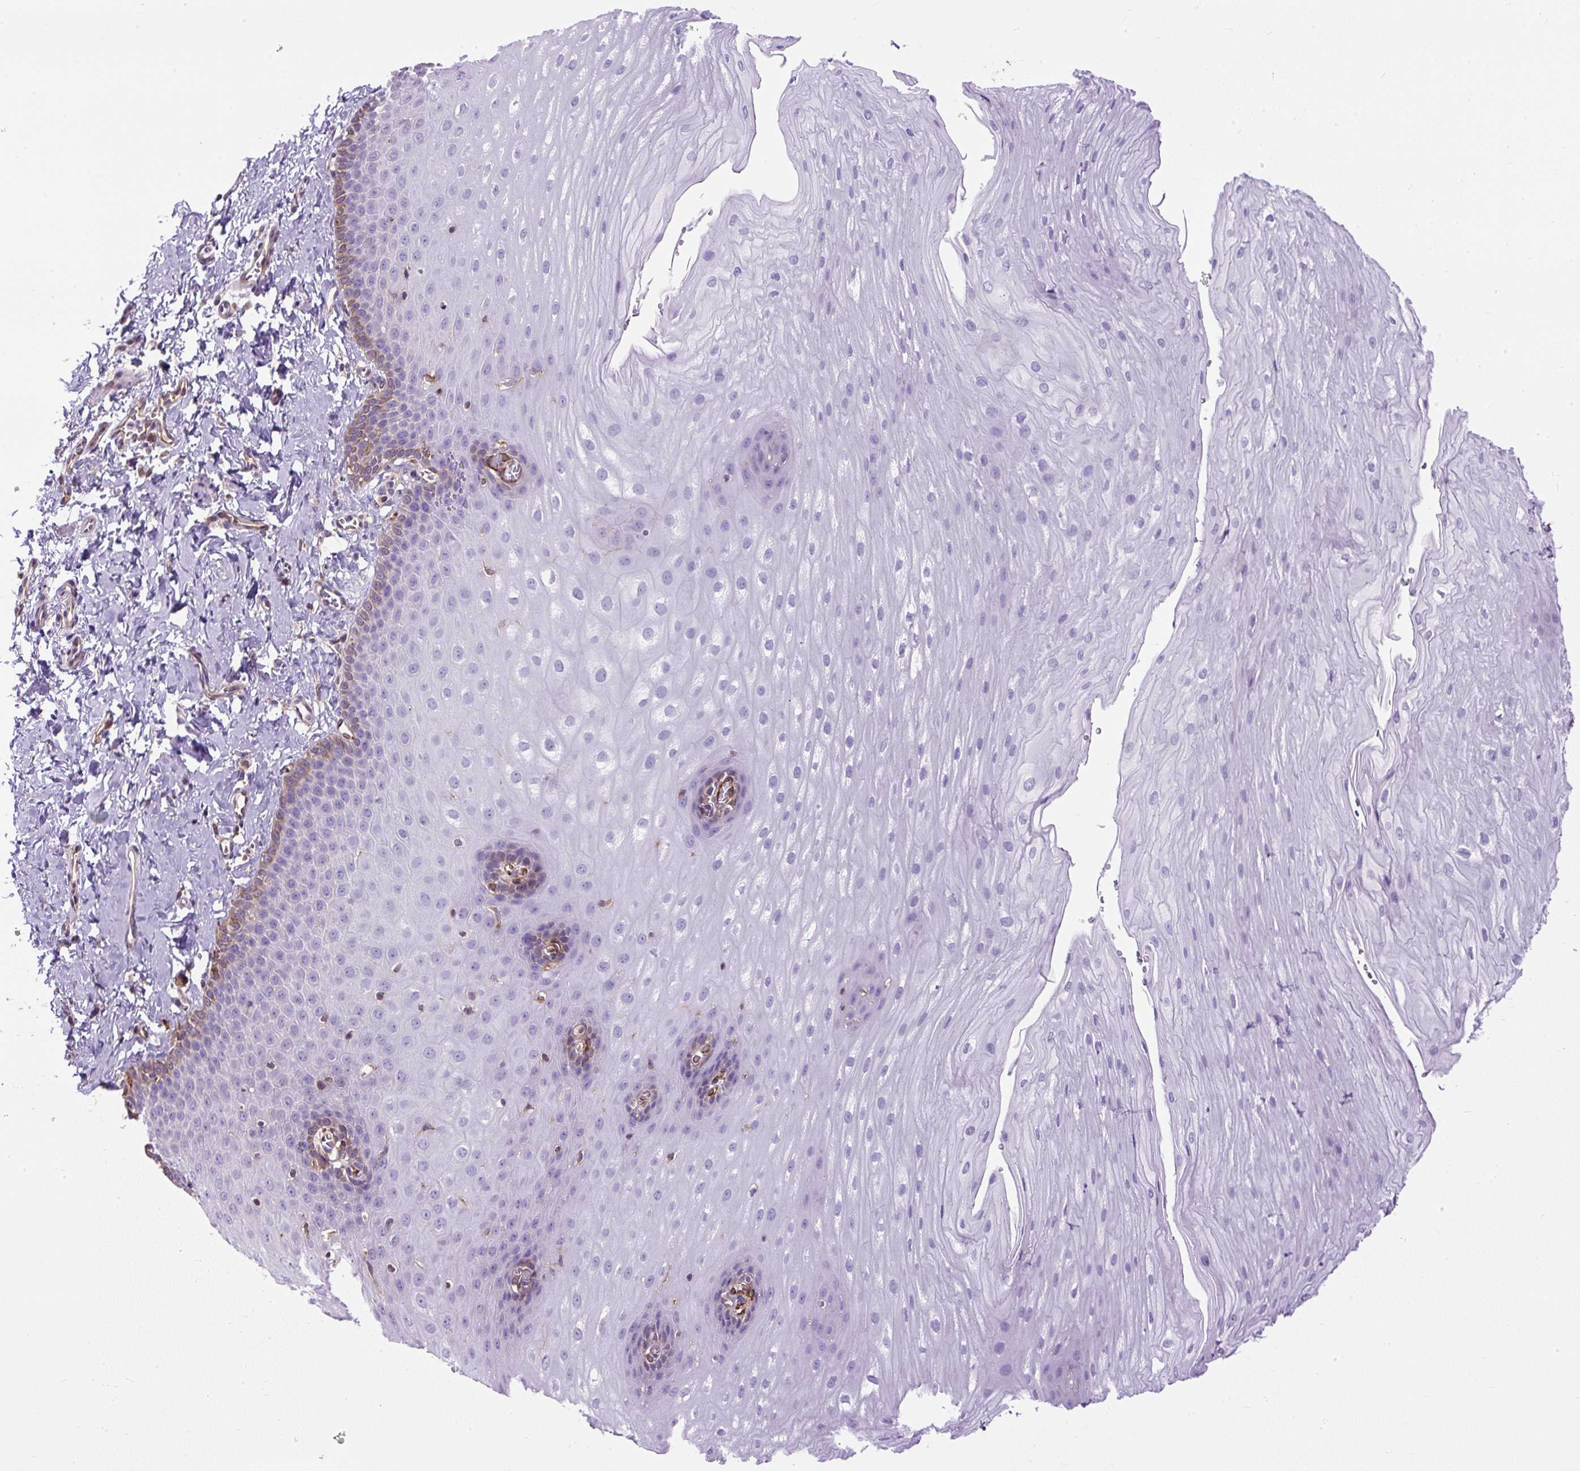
{"staining": {"intensity": "moderate", "quantity": "<25%", "location": "cytoplasmic/membranous"}, "tissue": "esophagus", "cell_type": "Squamous epithelial cells", "image_type": "normal", "snomed": [{"axis": "morphology", "description": "Normal tissue, NOS"}, {"axis": "topography", "description": "Esophagus"}], "caption": "Protein expression analysis of benign esophagus displays moderate cytoplasmic/membranous positivity in approximately <25% of squamous epithelial cells. The protein is stained brown, and the nuclei are stained in blue (DAB (3,3'-diaminobenzidine) IHC with brightfield microscopy, high magnification).", "gene": "MAP1S", "patient": {"sex": "male", "age": 70}}